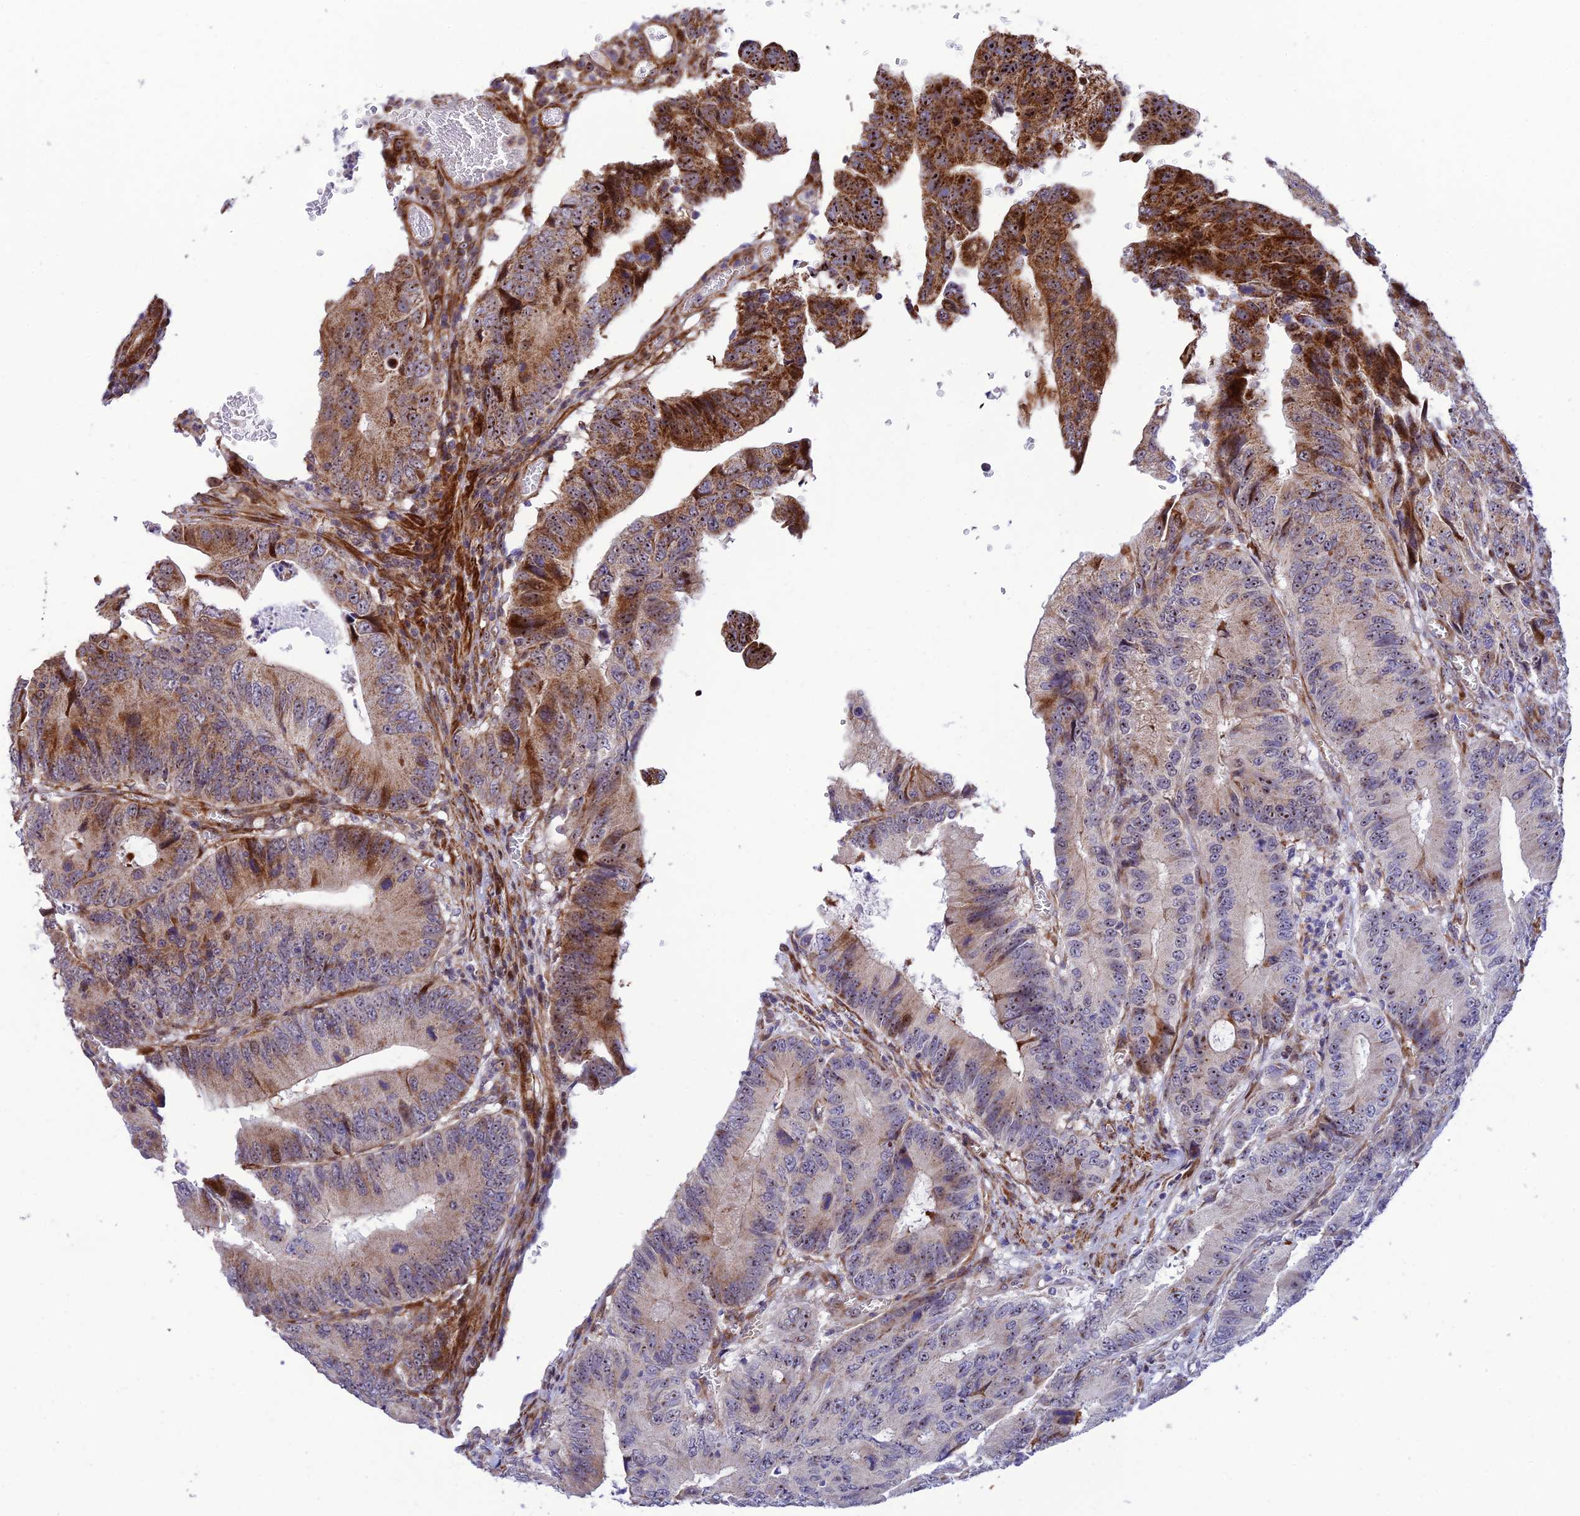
{"staining": {"intensity": "strong", "quantity": "<25%", "location": "cytoplasmic/membranous,nuclear"}, "tissue": "colorectal cancer", "cell_type": "Tumor cells", "image_type": "cancer", "snomed": [{"axis": "morphology", "description": "Adenocarcinoma, NOS"}, {"axis": "topography", "description": "Colon"}], "caption": "DAB immunohistochemical staining of human colorectal adenocarcinoma shows strong cytoplasmic/membranous and nuclear protein staining in approximately <25% of tumor cells.", "gene": "KBTBD7", "patient": {"sex": "male", "age": 85}}